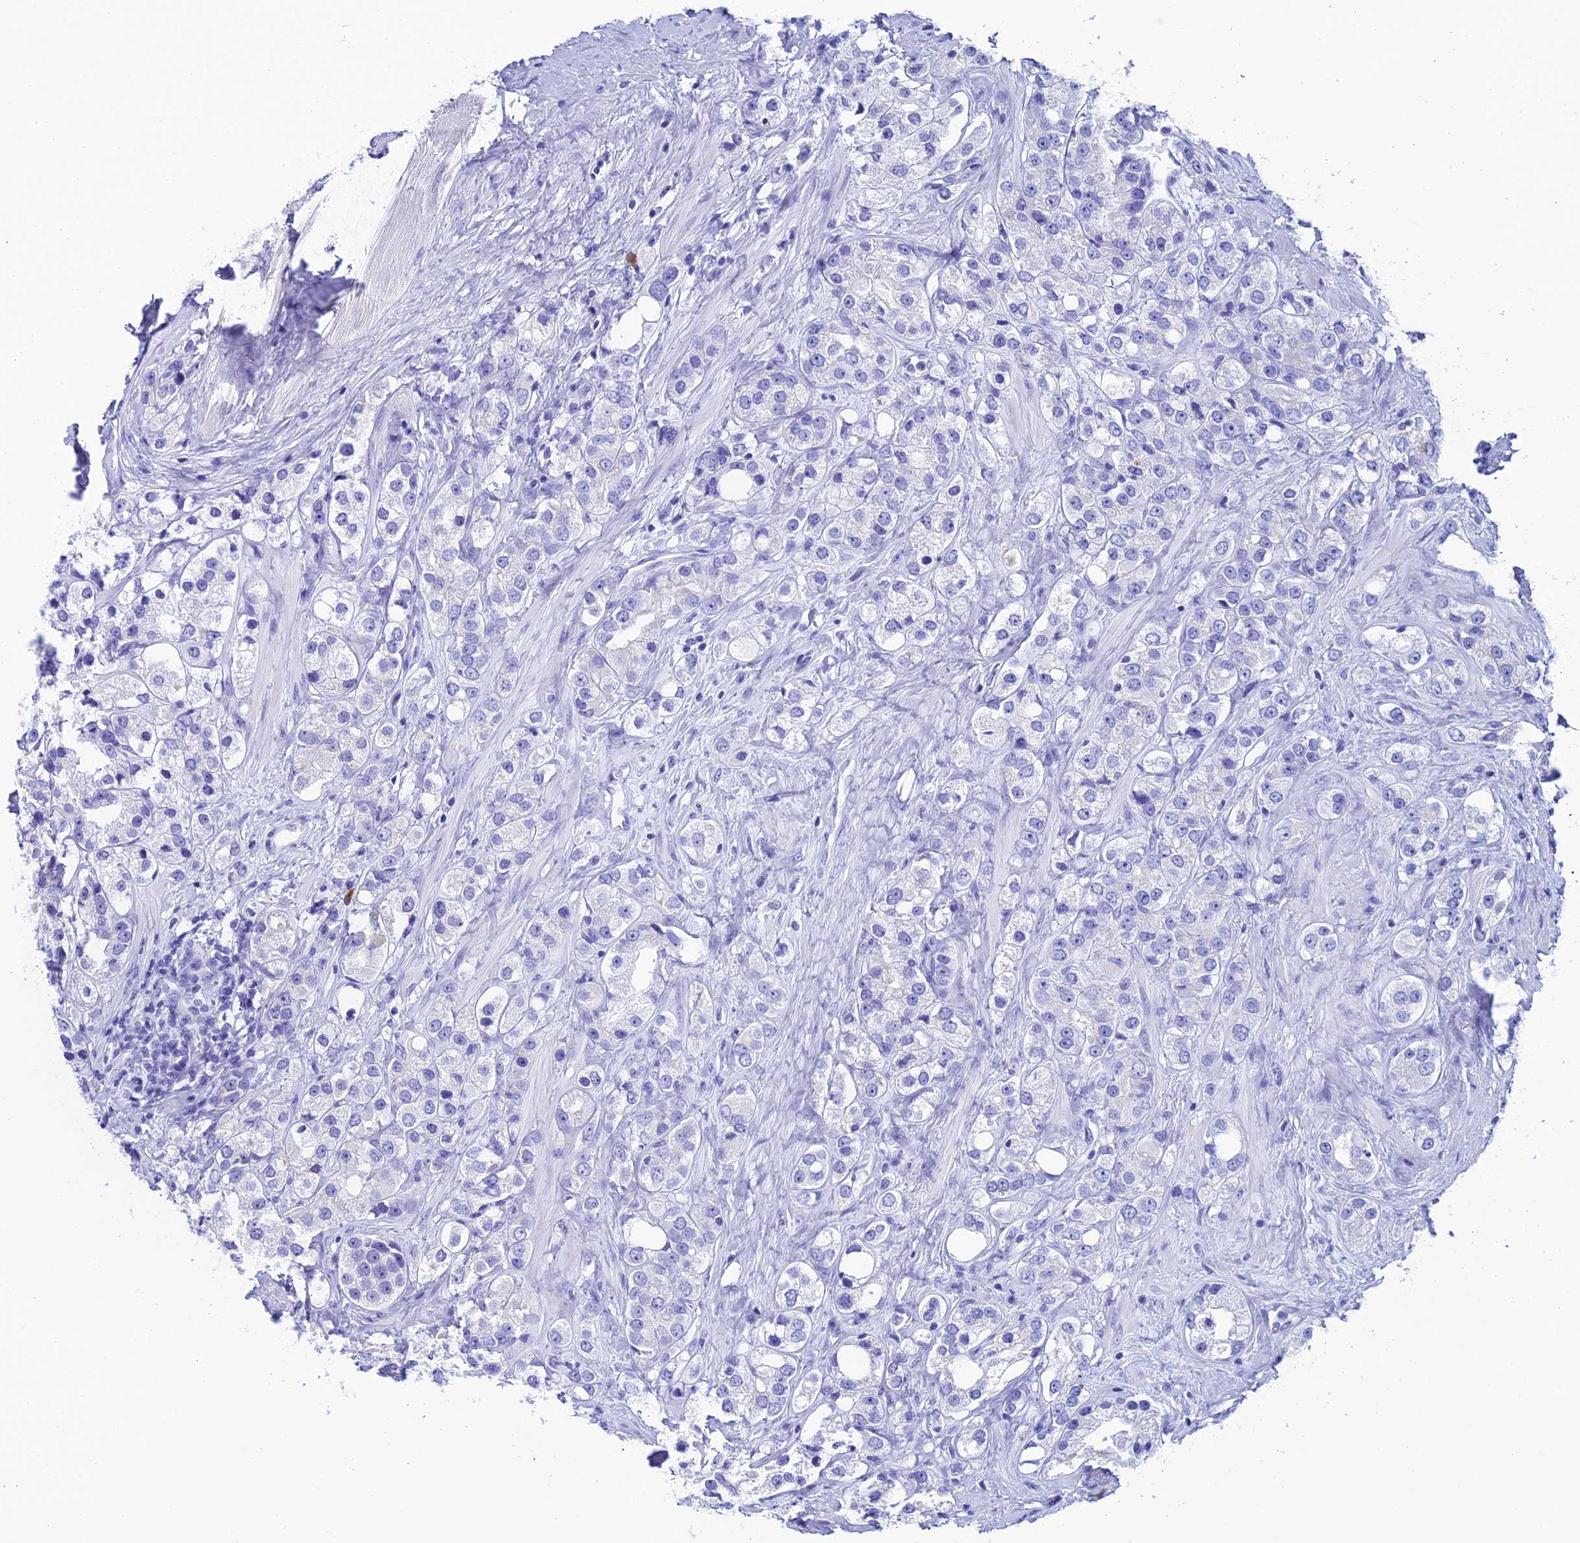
{"staining": {"intensity": "negative", "quantity": "none", "location": "none"}, "tissue": "prostate cancer", "cell_type": "Tumor cells", "image_type": "cancer", "snomed": [{"axis": "morphology", "description": "Adenocarcinoma, NOS"}, {"axis": "topography", "description": "Prostate"}], "caption": "IHC photomicrograph of human prostate cancer stained for a protein (brown), which demonstrates no expression in tumor cells.", "gene": "REEP4", "patient": {"sex": "male", "age": 79}}